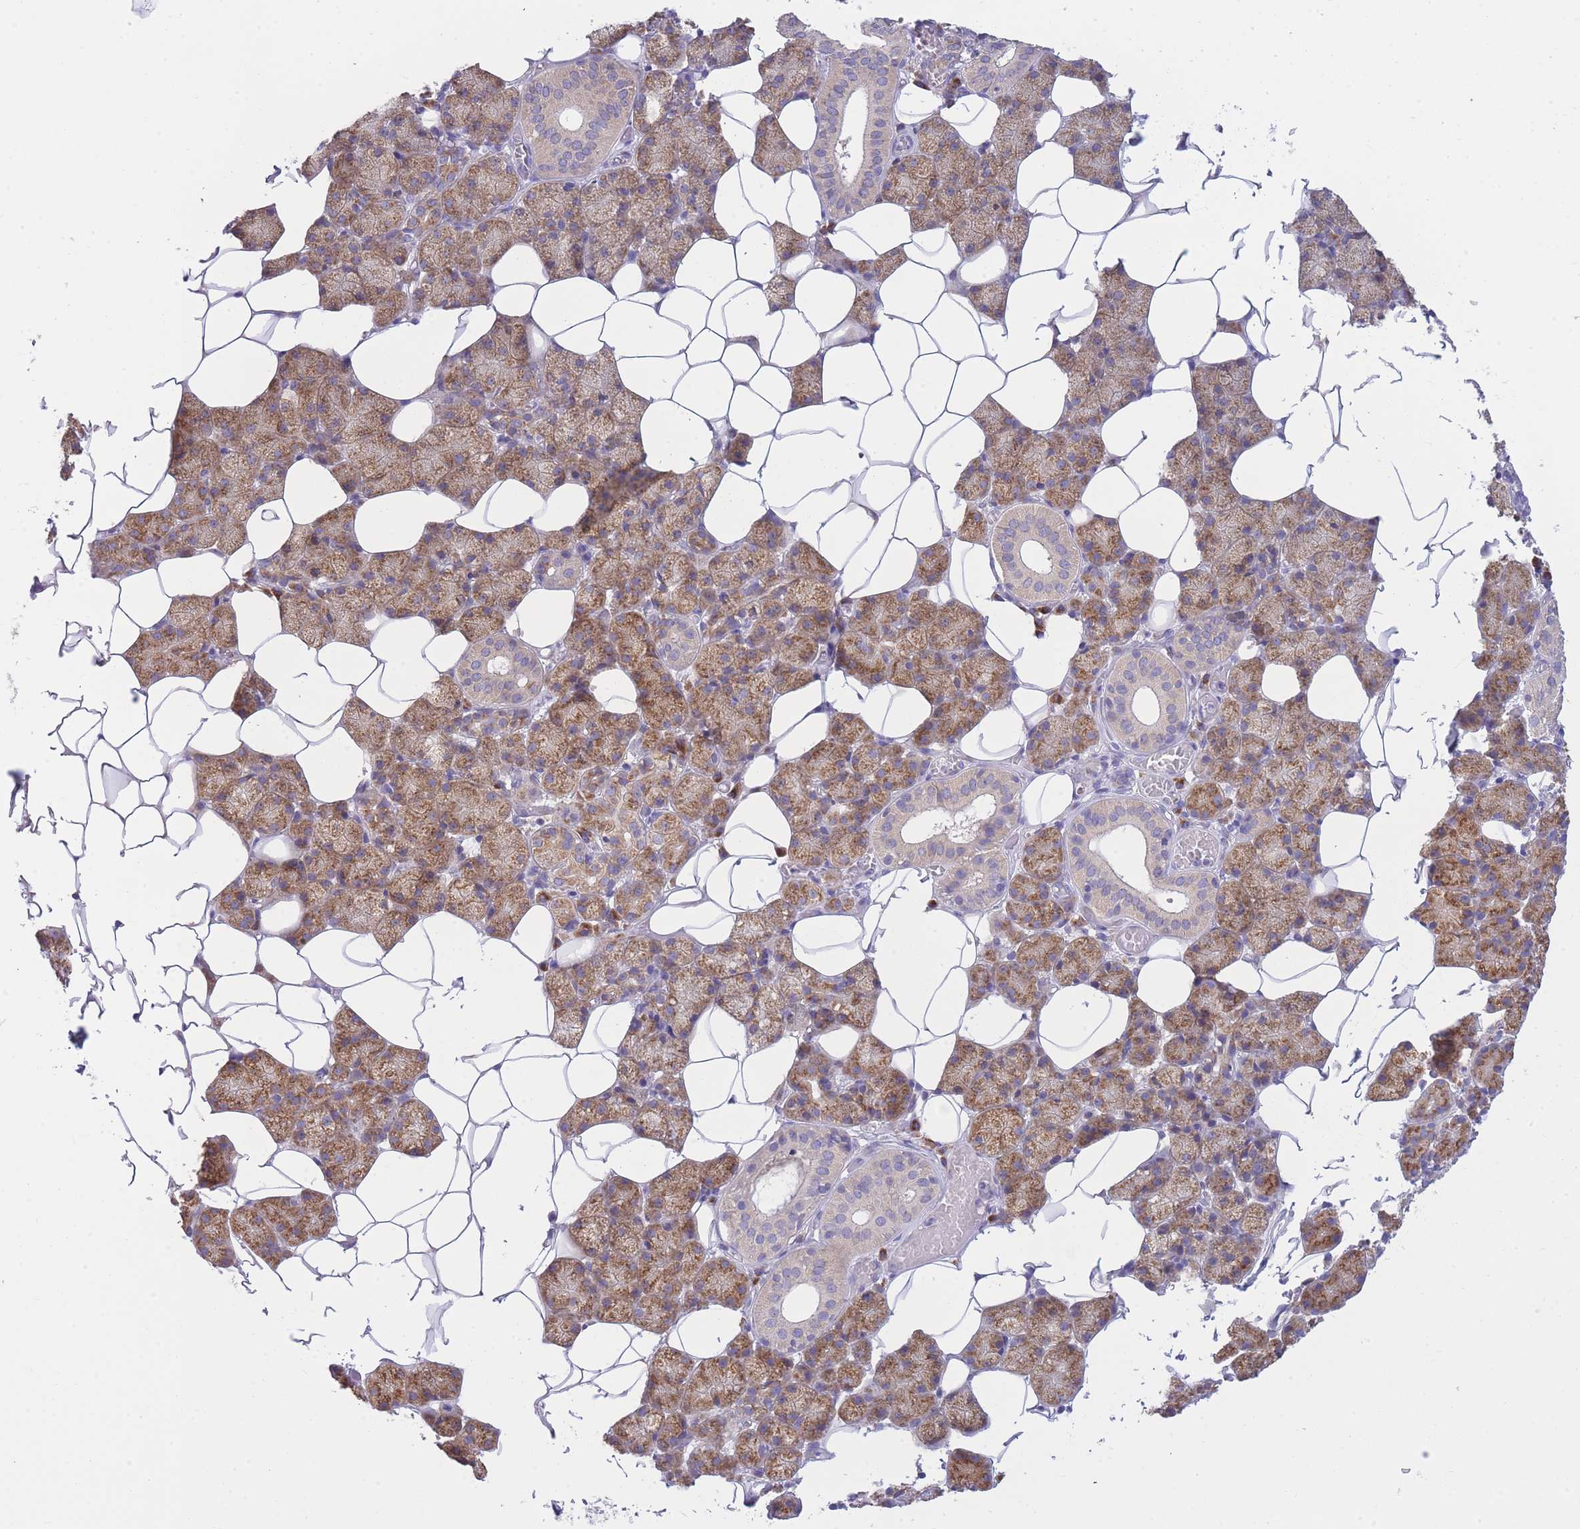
{"staining": {"intensity": "strong", "quantity": "25%-75%", "location": "cytoplasmic/membranous"}, "tissue": "salivary gland", "cell_type": "Glandular cells", "image_type": "normal", "snomed": [{"axis": "morphology", "description": "Normal tissue, NOS"}, {"axis": "topography", "description": "Salivary gland"}], "caption": "This is a micrograph of immunohistochemistry (IHC) staining of normal salivary gland, which shows strong staining in the cytoplasmic/membranous of glandular cells.", "gene": "COPG1", "patient": {"sex": "female", "age": 33}}